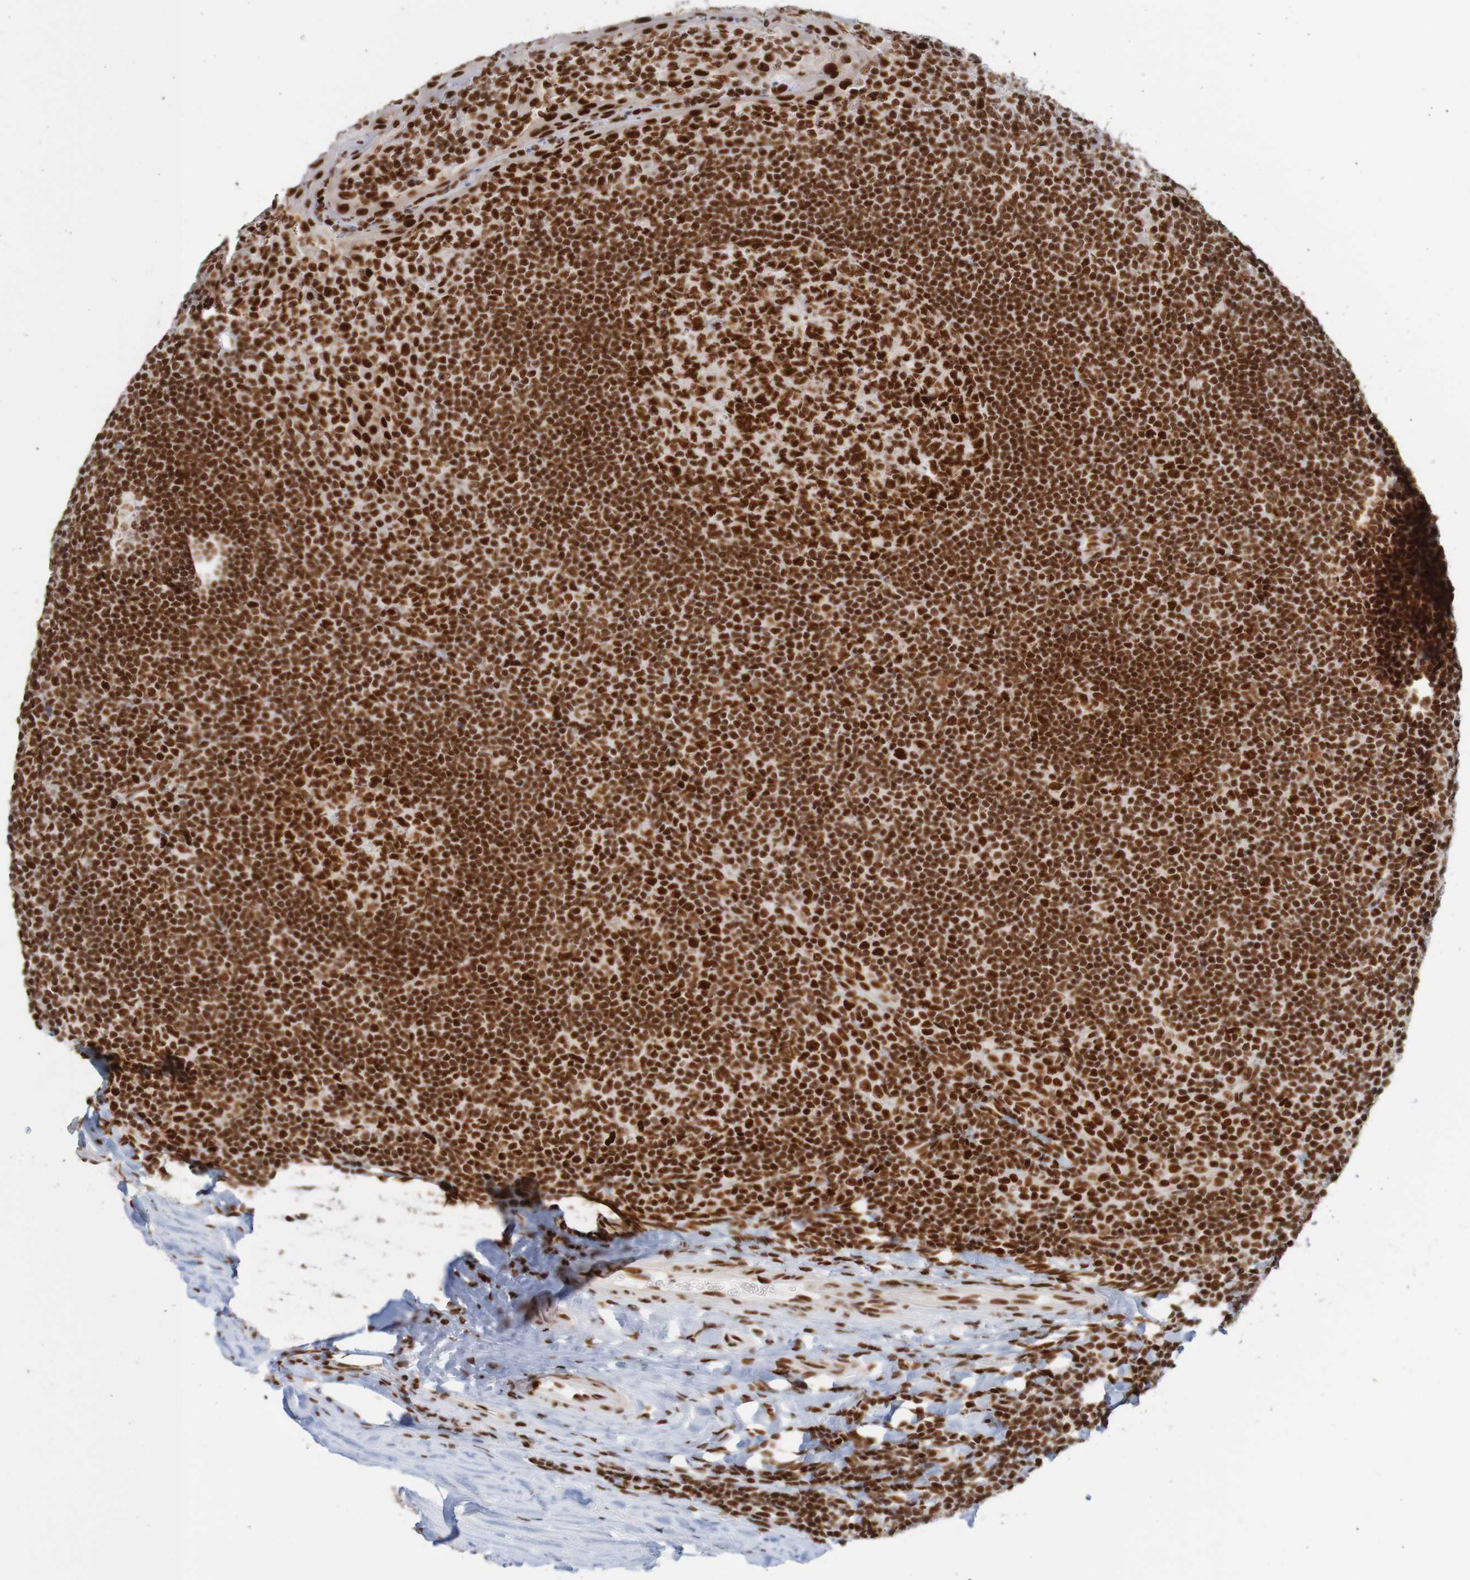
{"staining": {"intensity": "strong", "quantity": ">75%", "location": "nuclear"}, "tissue": "tonsil", "cell_type": "Germinal center cells", "image_type": "normal", "snomed": [{"axis": "morphology", "description": "Normal tissue, NOS"}, {"axis": "topography", "description": "Tonsil"}], "caption": "Immunohistochemical staining of normal human tonsil reveals >75% levels of strong nuclear protein expression in about >75% of germinal center cells. (IHC, brightfield microscopy, high magnification).", "gene": "THRAP3", "patient": {"sex": "male", "age": 37}}